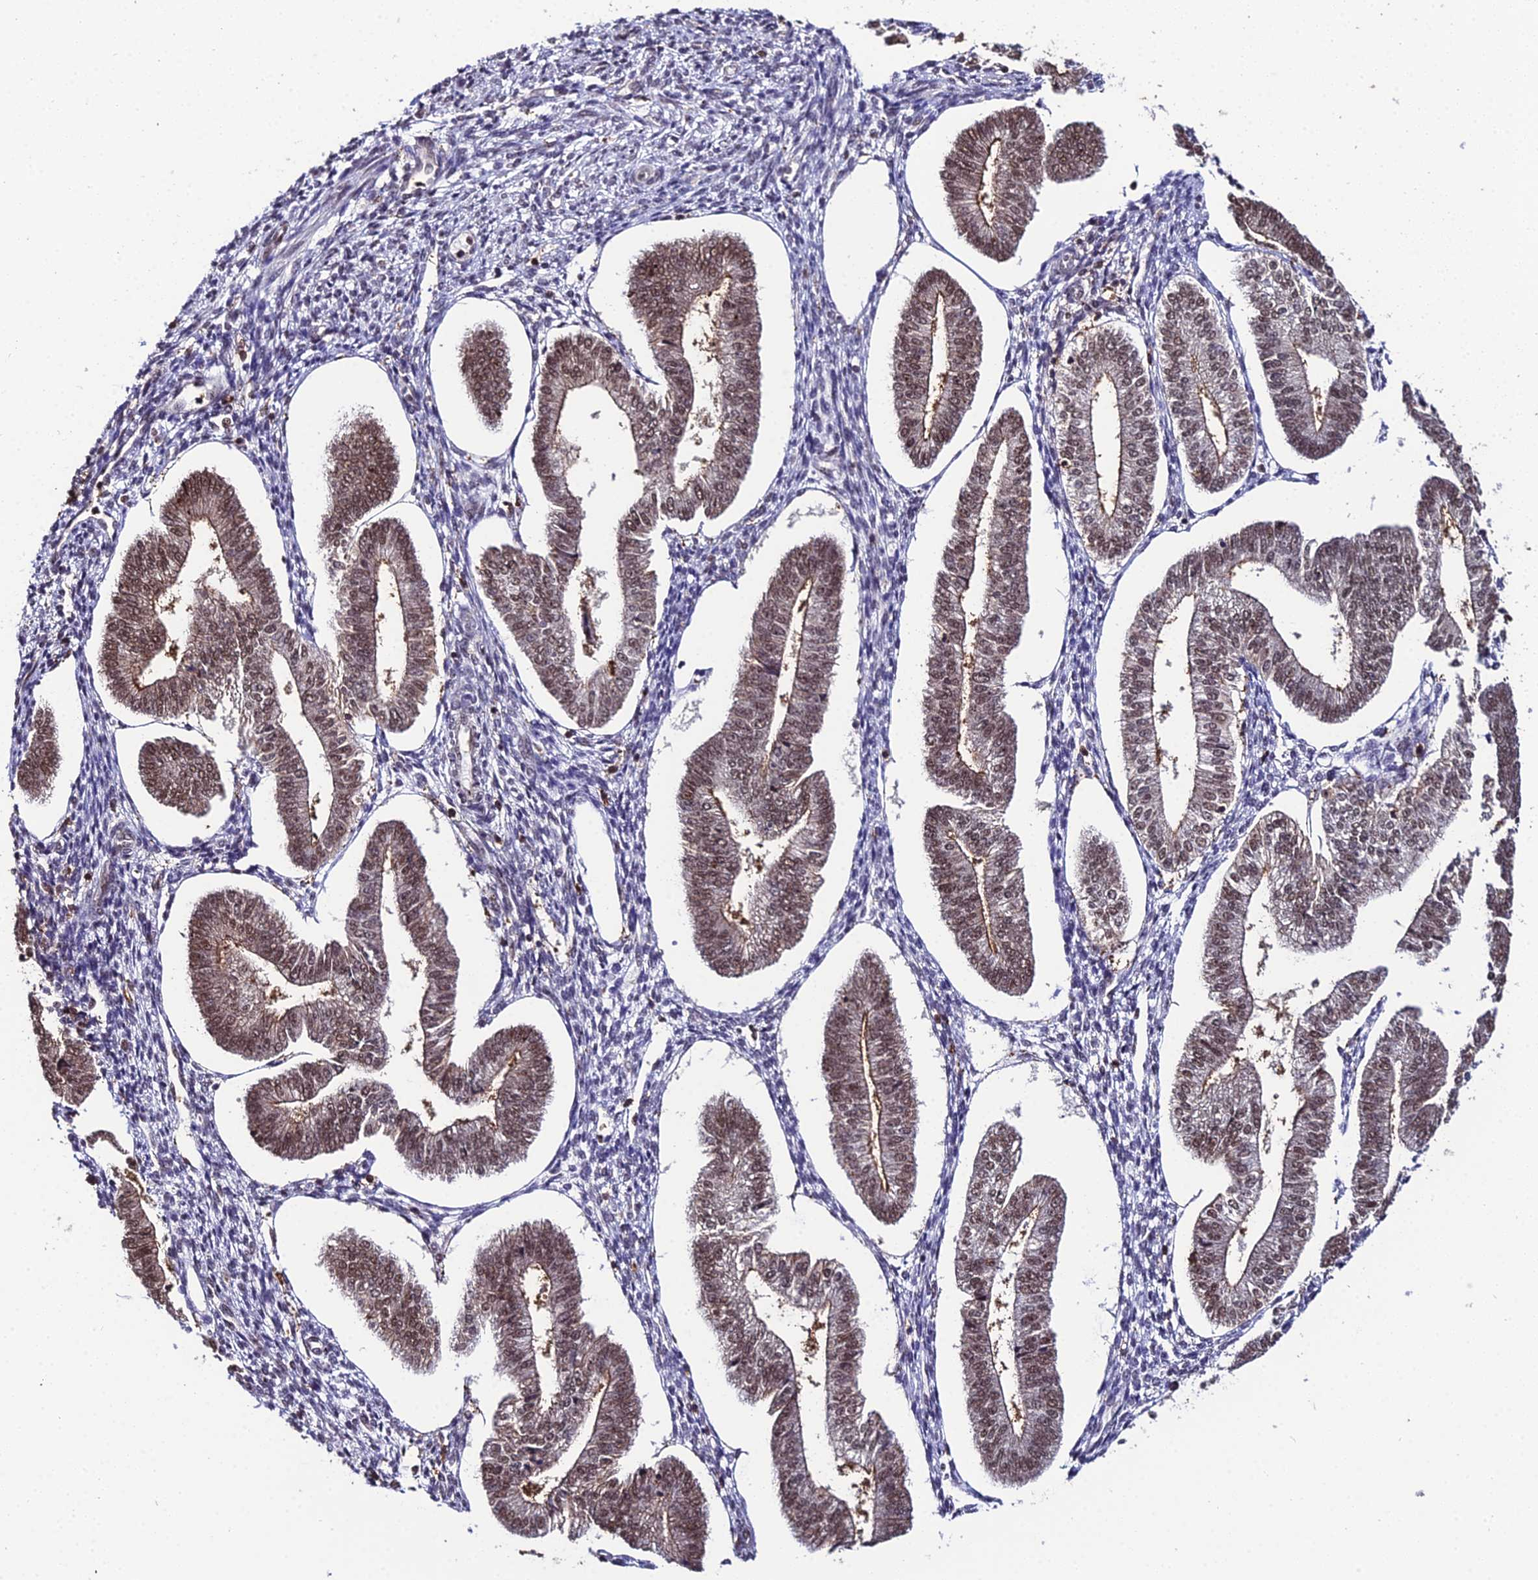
{"staining": {"intensity": "negative", "quantity": "none", "location": "none"}, "tissue": "endometrium", "cell_type": "Cells in endometrial stroma", "image_type": "normal", "snomed": [{"axis": "morphology", "description": "Normal tissue, NOS"}, {"axis": "topography", "description": "Endometrium"}], "caption": "Cells in endometrial stroma are negative for protein expression in benign human endometrium. (Stains: DAB (3,3'-diaminobenzidine) immunohistochemistry (IHC) with hematoxylin counter stain, Microscopy: brightfield microscopy at high magnification).", "gene": "PPP4C", "patient": {"sex": "female", "age": 34}}